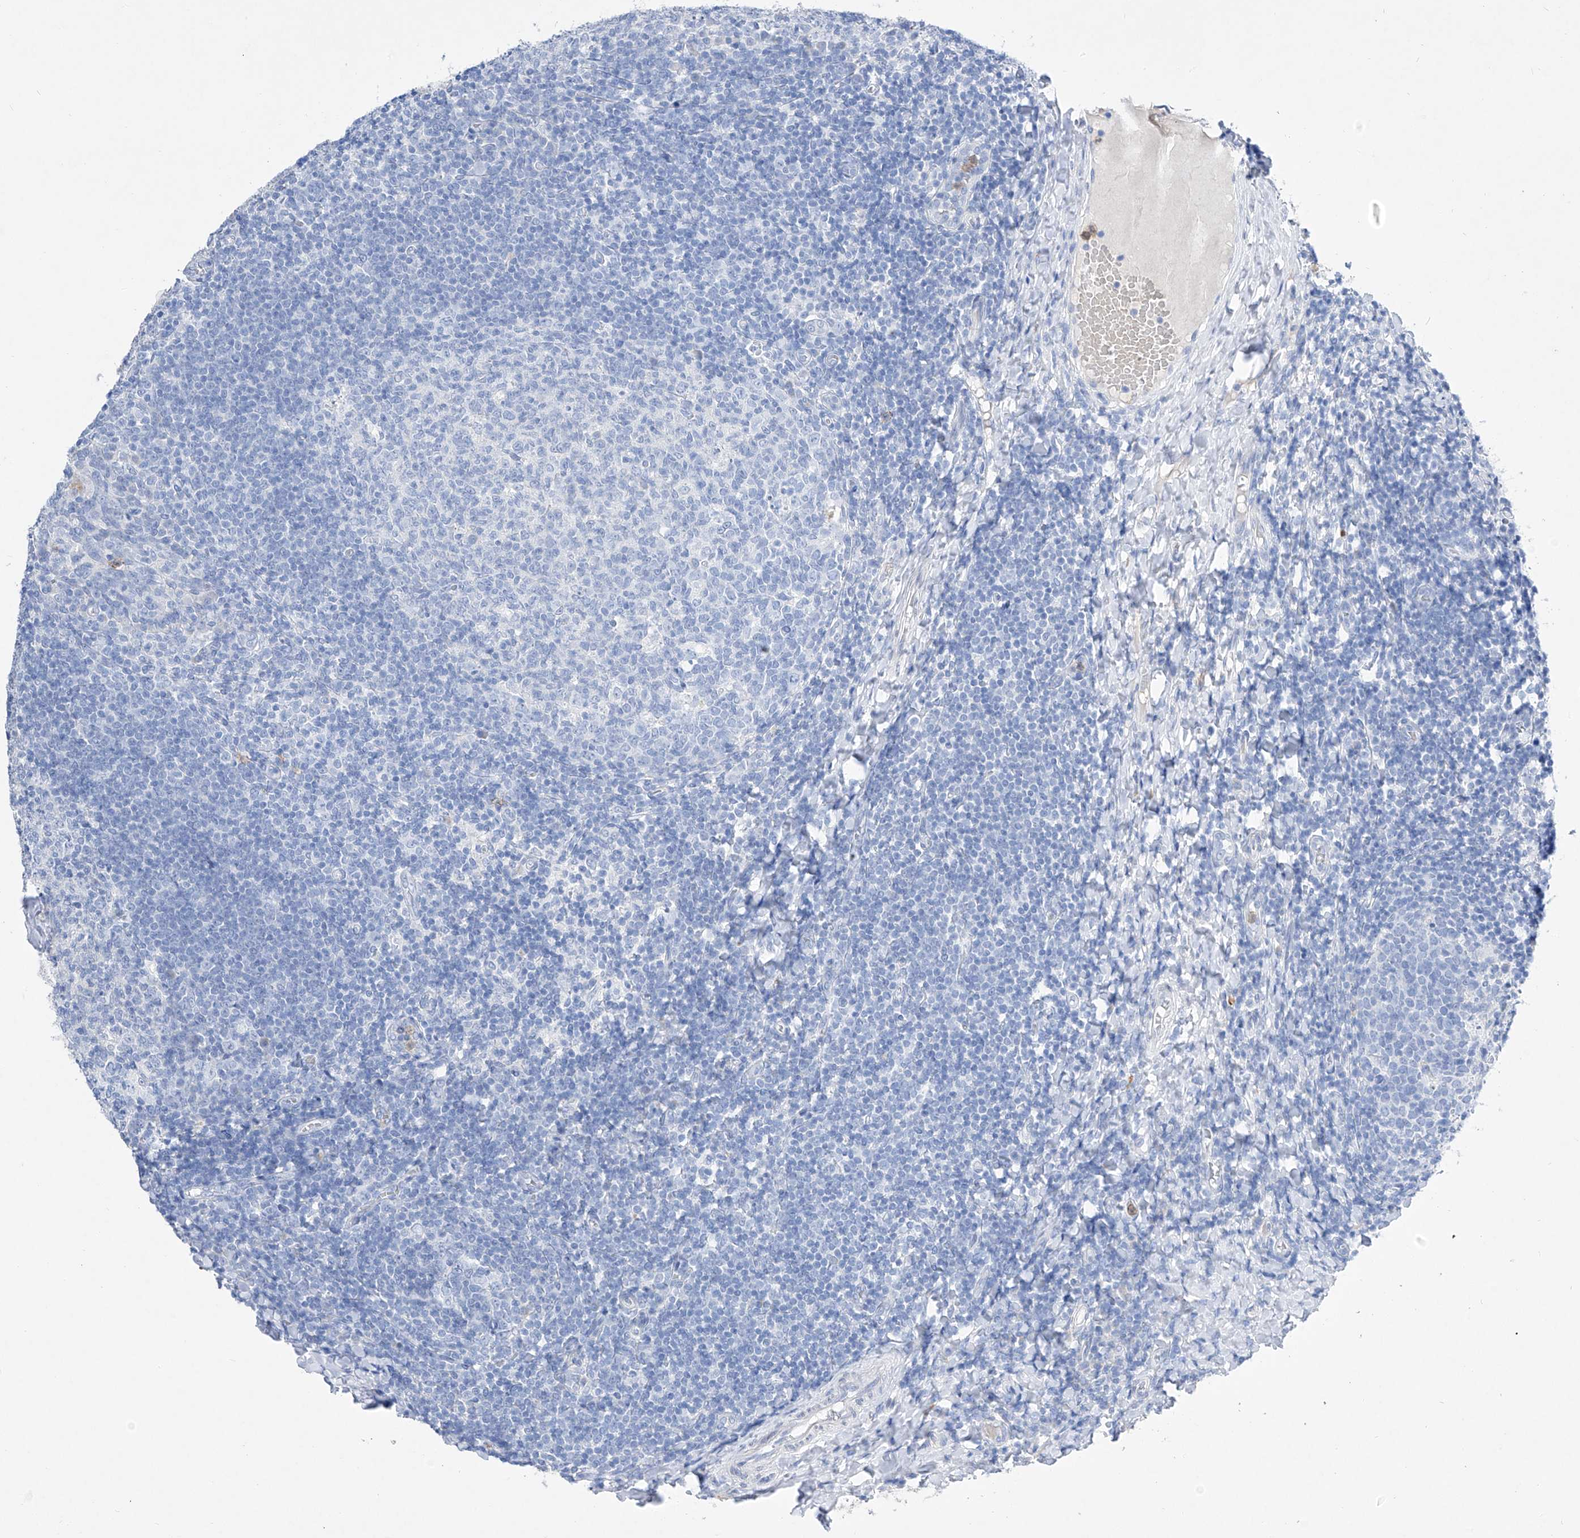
{"staining": {"intensity": "negative", "quantity": "none", "location": "none"}, "tissue": "tonsil", "cell_type": "Germinal center cells", "image_type": "normal", "snomed": [{"axis": "morphology", "description": "Normal tissue, NOS"}, {"axis": "topography", "description": "Tonsil"}], "caption": "Germinal center cells are negative for protein expression in benign human tonsil. (Stains: DAB (3,3'-diaminobenzidine) immunohistochemistry (IHC) with hematoxylin counter stain, Microscopy: brightfield microscopy at high magnification).", "gene": "TM7SF2", "patient": {"sex": "female", "age": 19}}